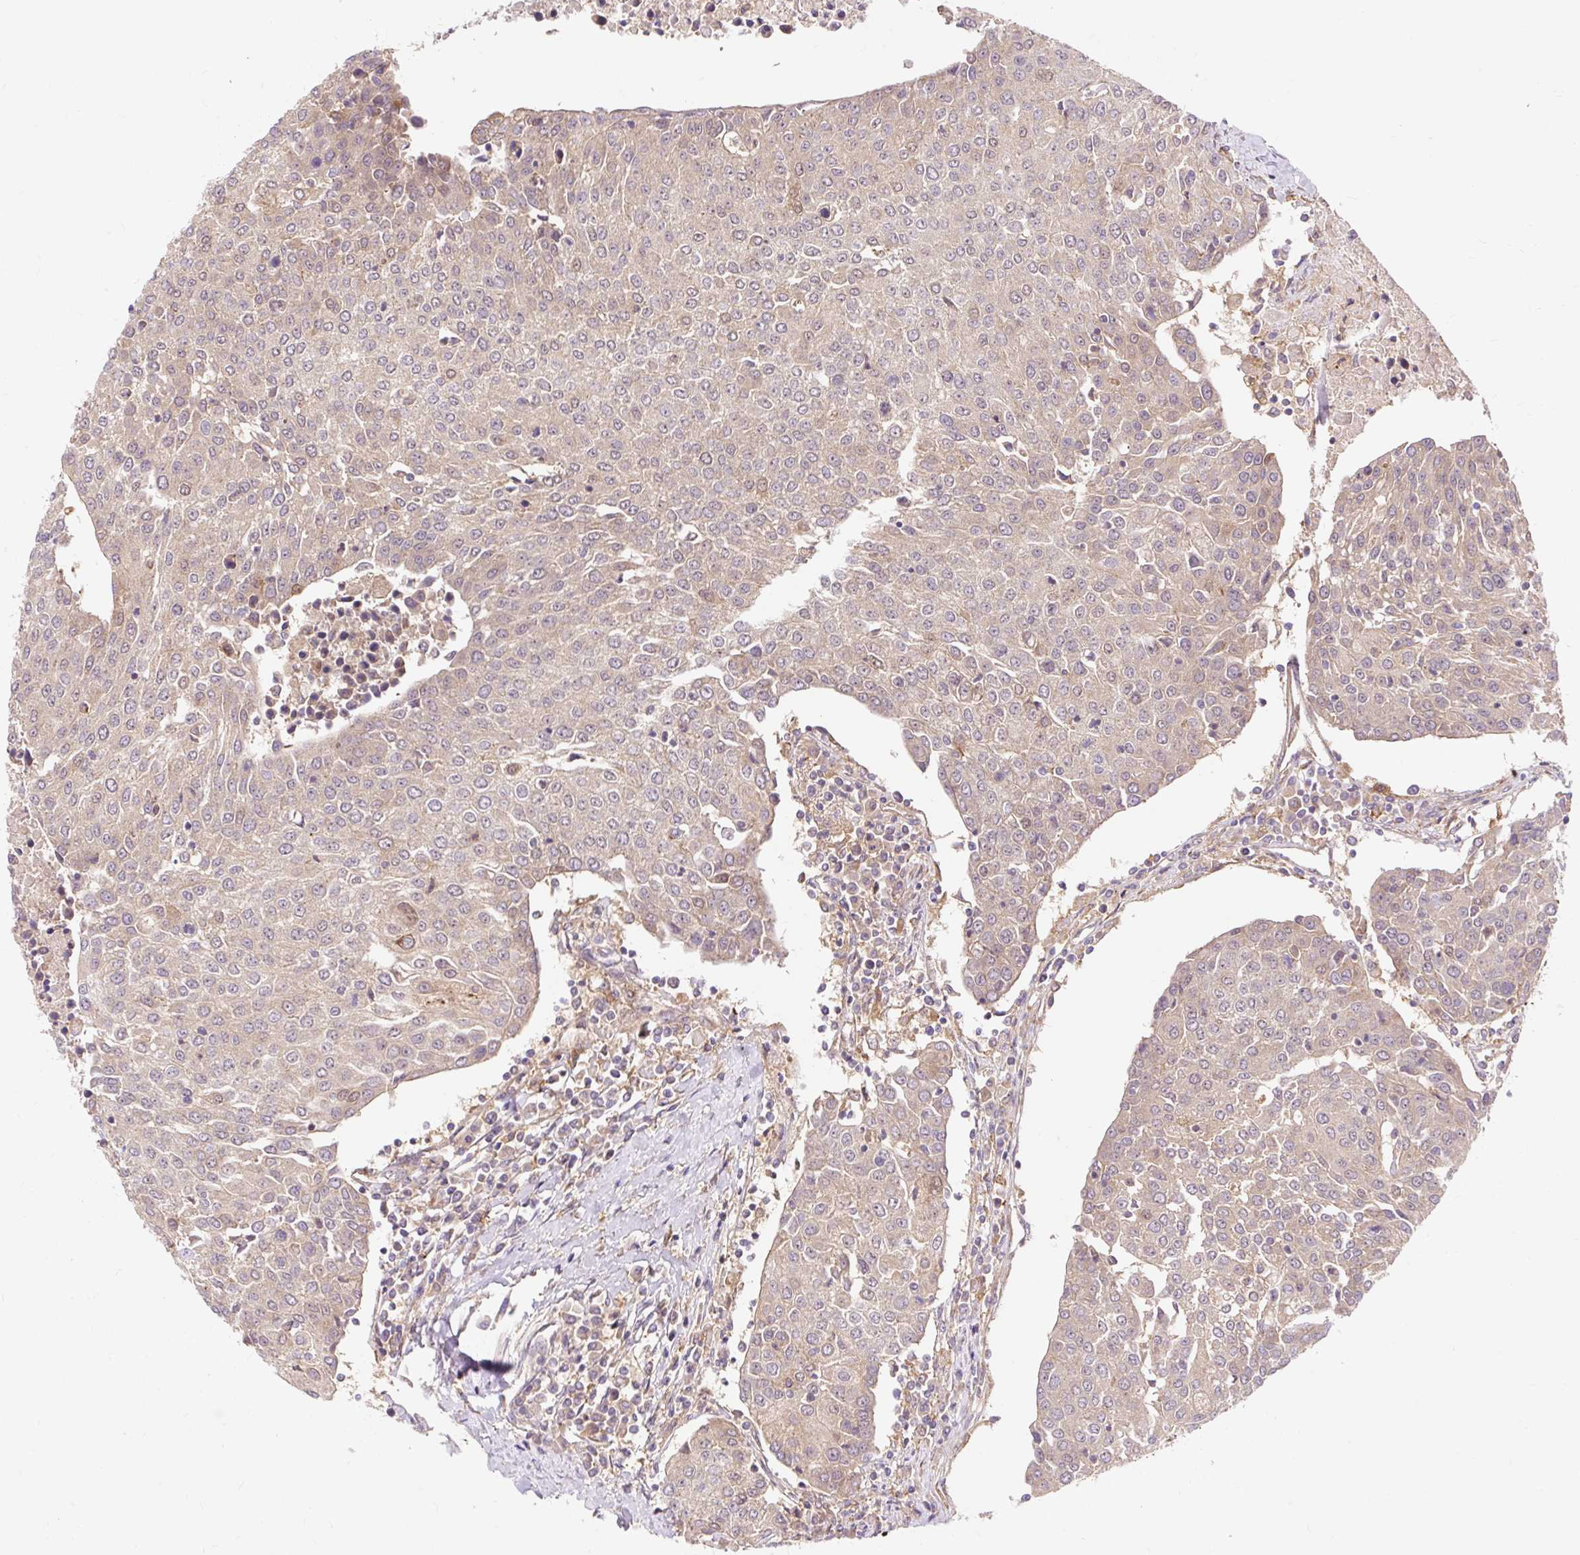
{"staining": {"intensity": "weak", "quantity": ">75%", "location": "cytoplasmic/membranous"}, "tissue": "urothelial cancer", "cell_type": "Tumor cells", "image_type": "cancer", "snomed": [{"axis": "morphology", "description": "Urothelial carcinoma, High grade"}, {"axis": "topography", "description": "Urinary bladder"}], "caption": "Immunohistochemical staining of human urothelial cancer shows low levels of weak cytoplasmic/membranous positivity in approximately >75% of tumor cells. The protein is stained brown, and the nuclei are stained in blue (DAB (3,3'-diaminobenzidine) IHC with brightfield microscopy, high magnification).", "gene": "TRIAP1", "patient": {"sex": "female", "age": 85}}